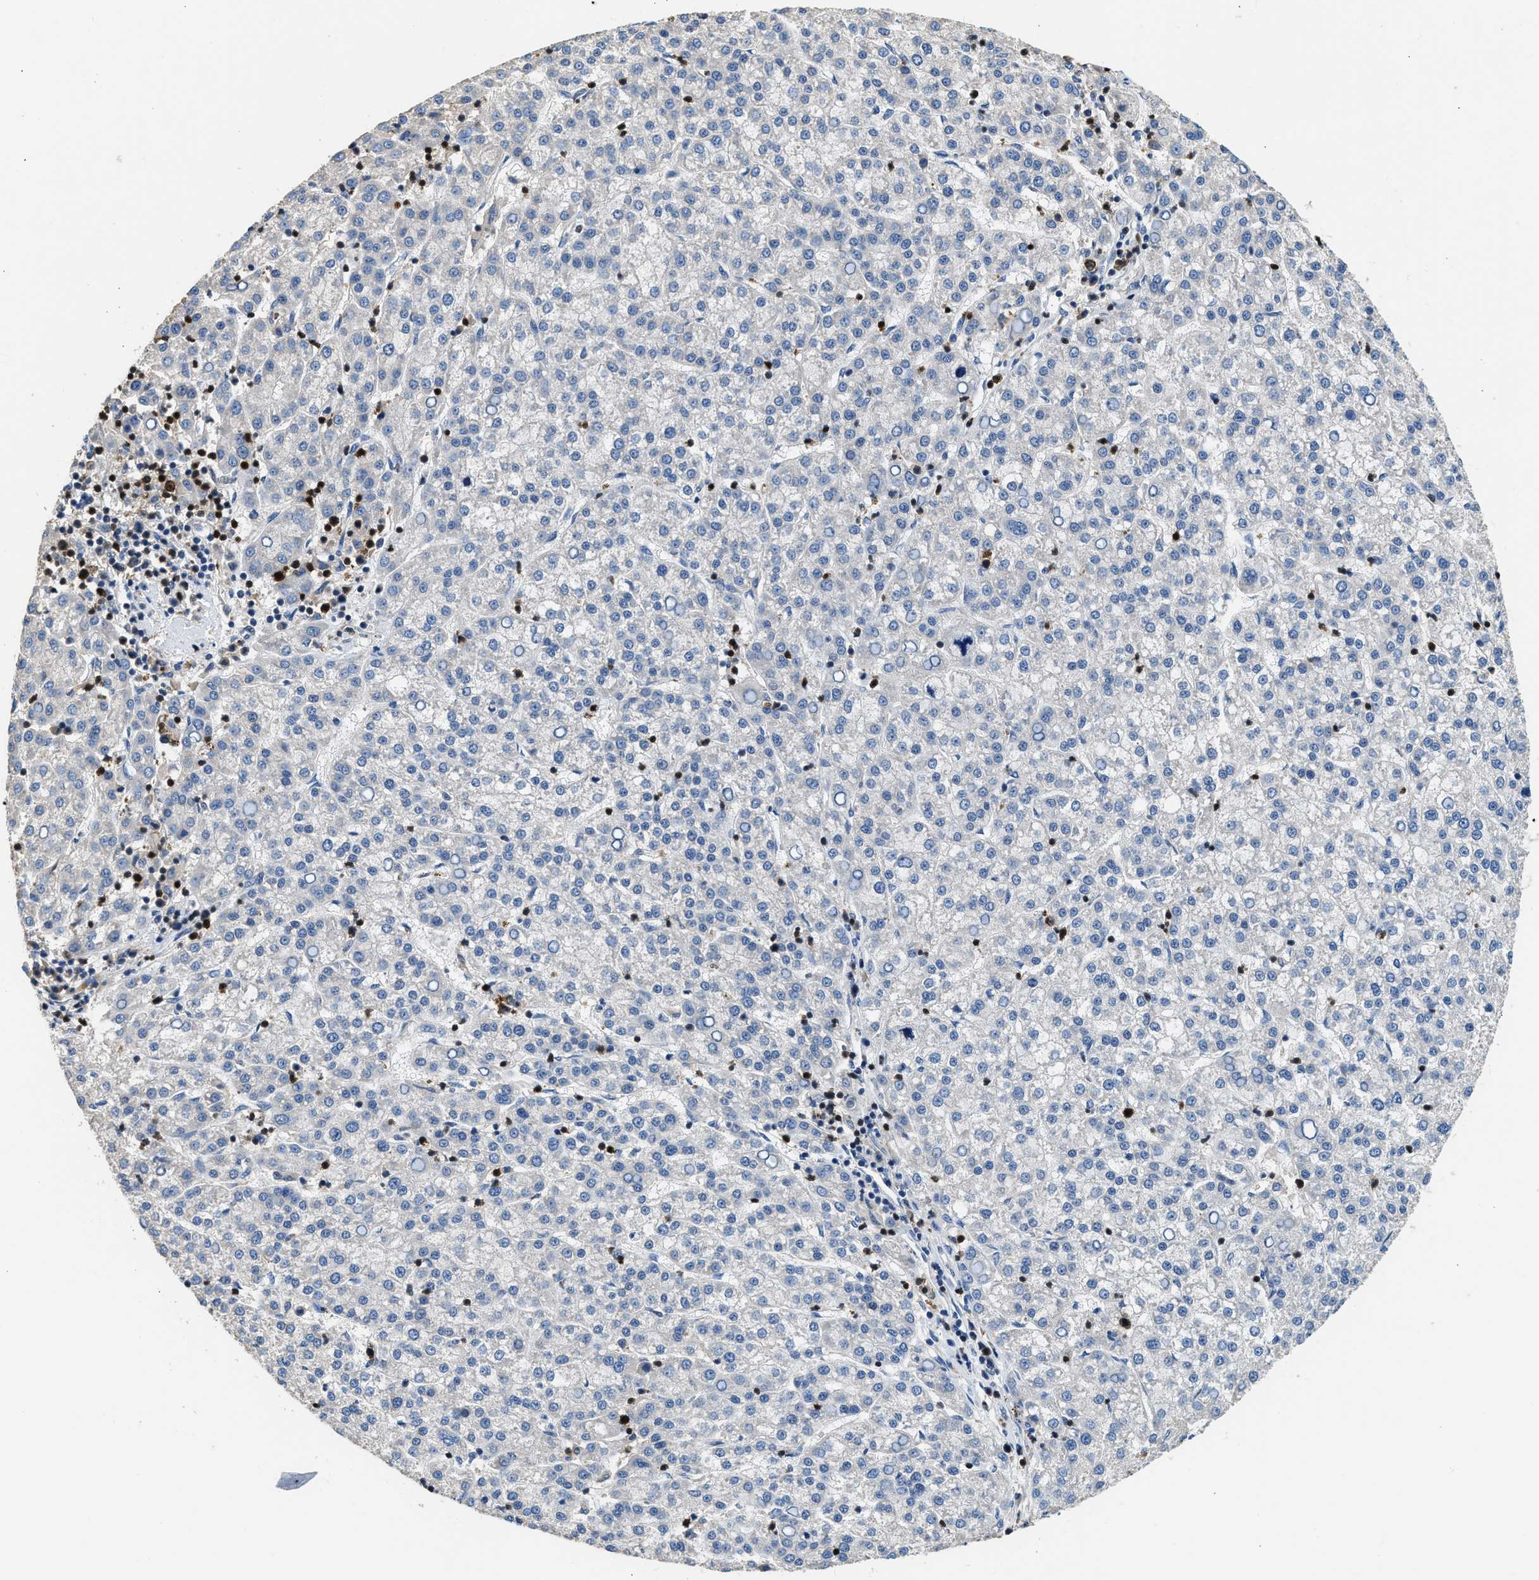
{"staining": {"intensity": "negative", "quantity": "none", "location": "none"}, "tissue": "liver cancer", "cell_type": "Tumor cells", "image_type": "cancer", "snomed": [{"axis": "morphology", "description": "Carcinoma, Hepatocellular, NOS"}, {"axis": "topography", "description": "Liver"}], "caption": "DAB immunohistochemical staining of hepatocellular carcinoma (liver) reveals no significant expression in tumor cells.", "gene": "TOX", "patient": {"sex": "female", "age": 58}}